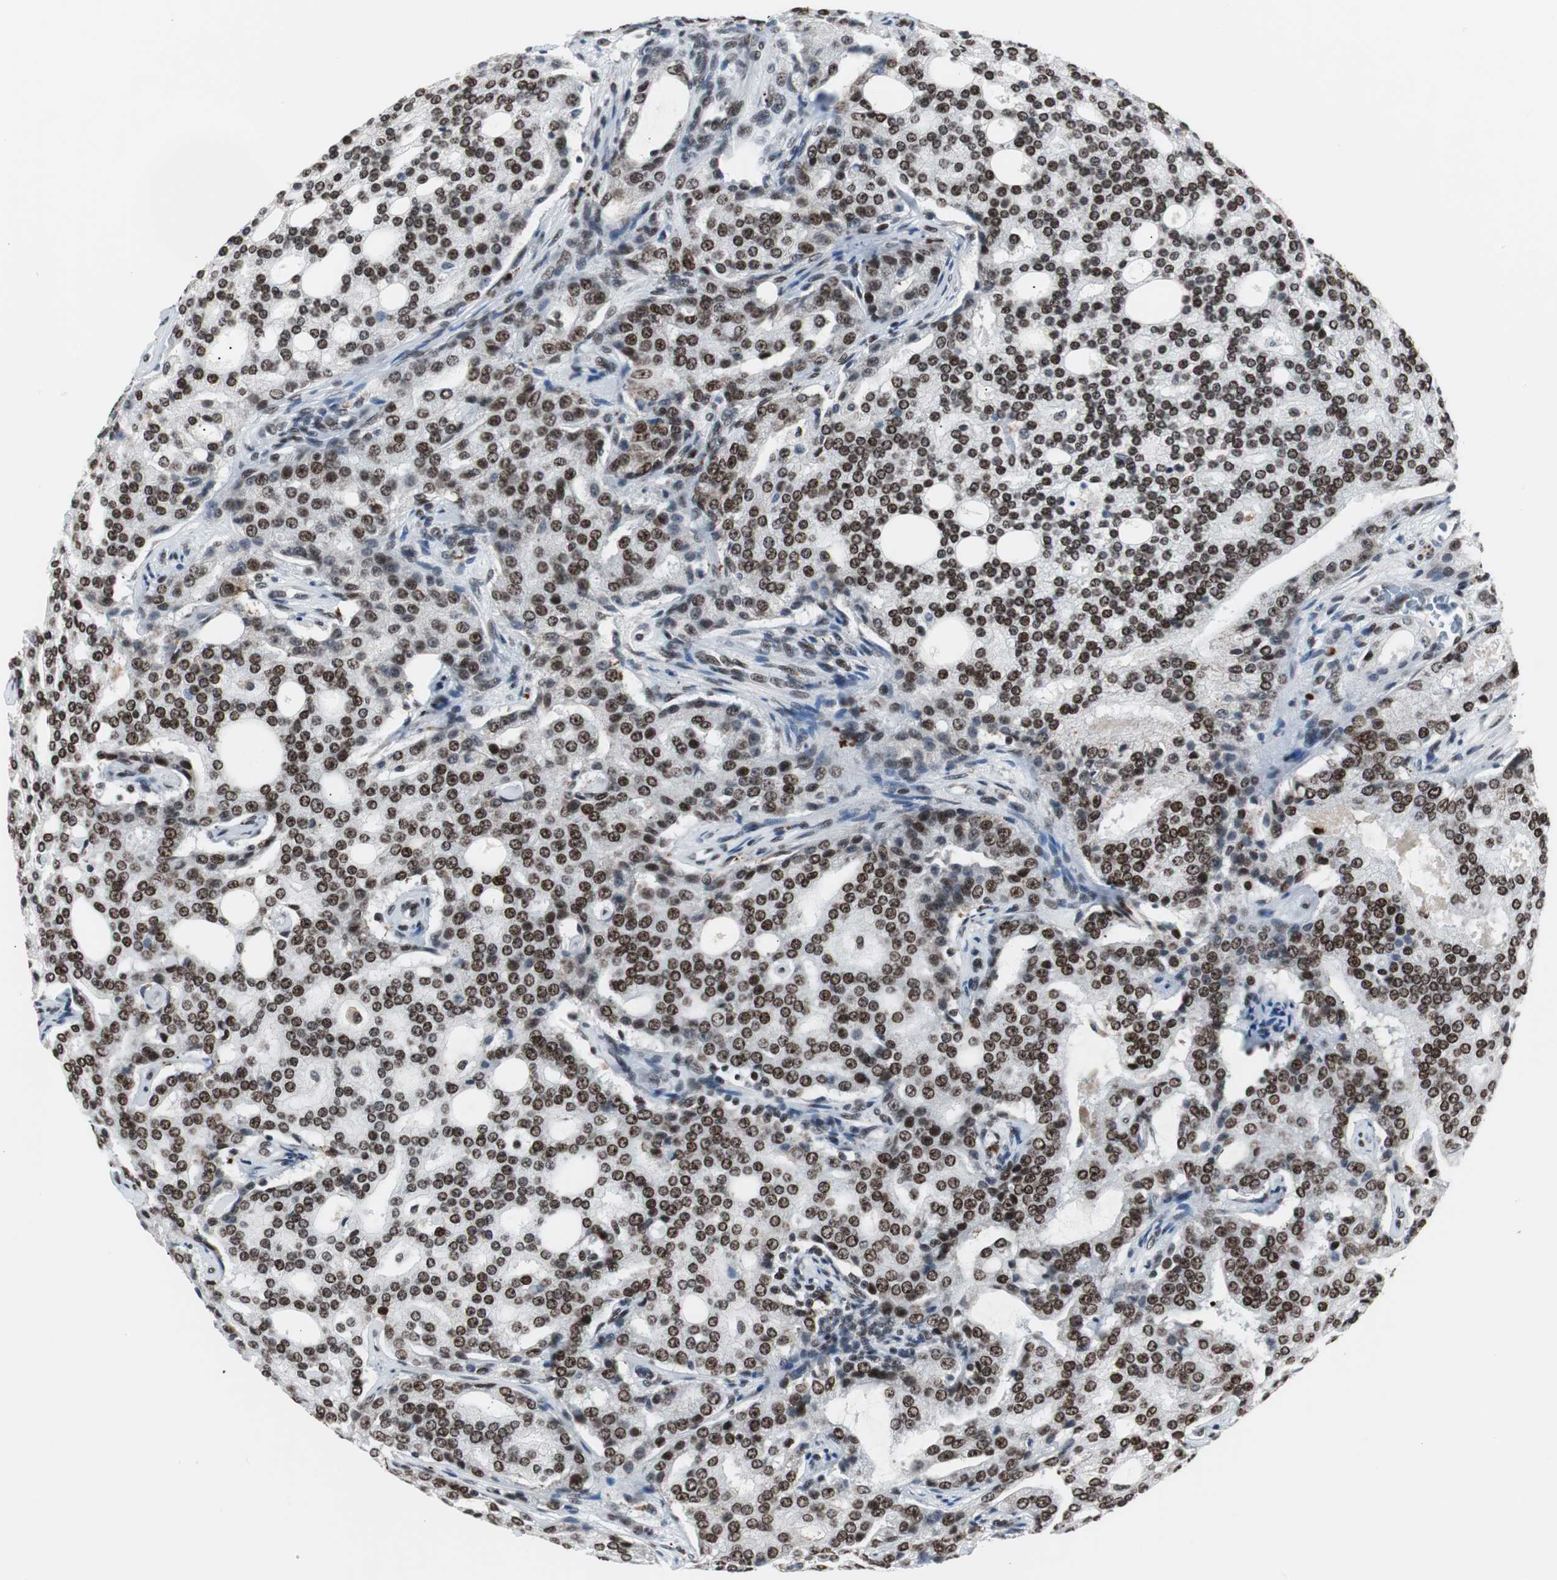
{"staining": {"intensity": "strong", "quantity": ">75%", "location": "nuclear"}, "tissue": "prostate cancer", "cell_type": "Tumor cells", "image_type": "cancer", "snomed": [{"axis": "morphology", "description": "Adenocarcinoma, High grade"}, {"axis": "topography", "description": "Prostate"}], "caption": "High-power microscopy captured an IHC image of adenocarcinoma (high-grade) (prostate), revealing strong nuclear expression in about >75% of tumor cells. The protein of interest is stained brown, and the nuclei are stained in blue (DAB (3,3'-diaminobenzidine) IHC with brightfield microscopy, high magnification).", "gene": "XRCC1", "patient": {"sex": "male", "age": 72}}